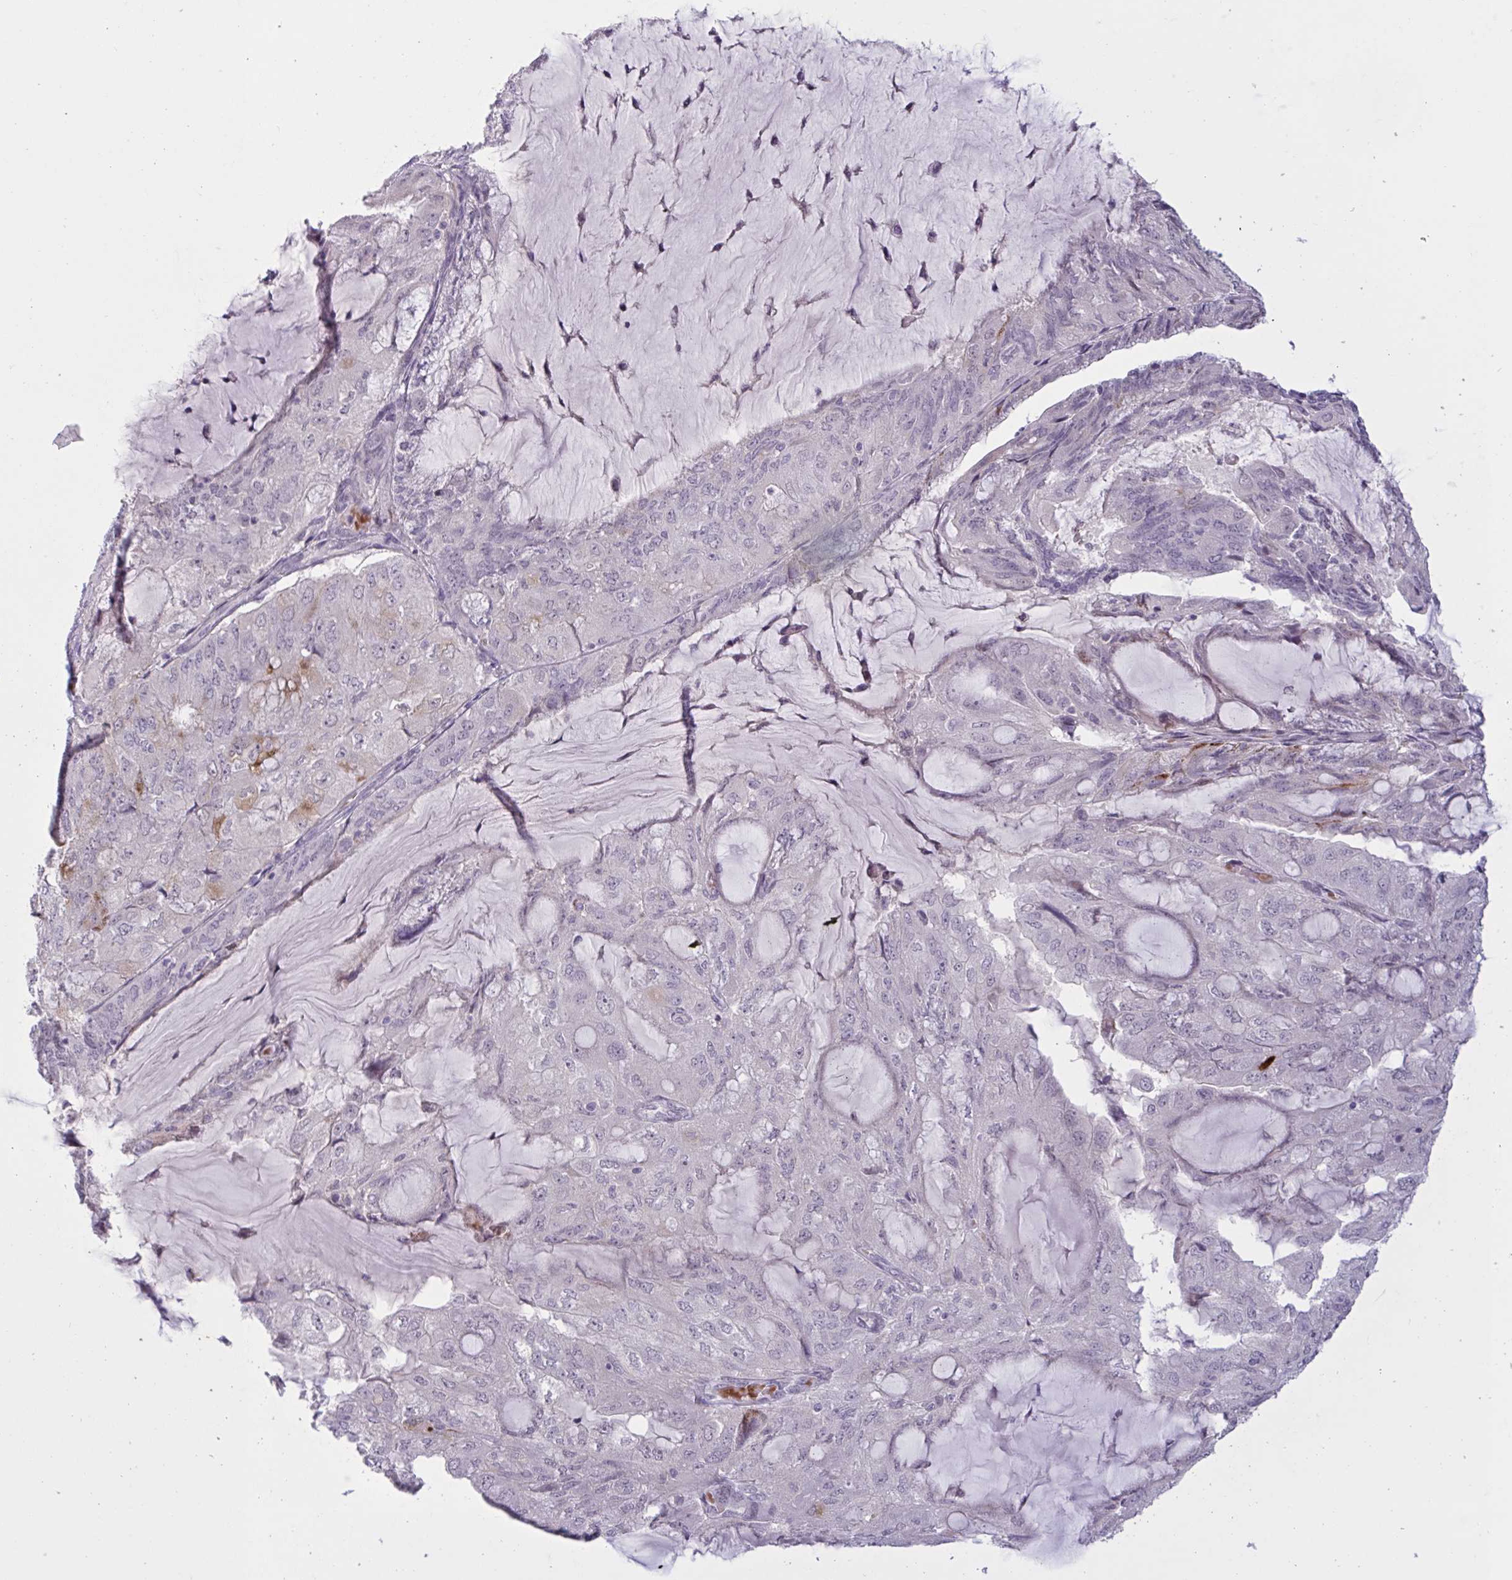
{"staining": {"intensity": "negative", "quantity": "none", "location": "none"}, "tissue": "endometrial cancer", "cell_type": "Tumor cells", "image_type": "cancer", "snomed": [{"axis": "morphology", "description": "Adenocarcinoma, NOS"}, {"axis": "topography", "description": "Endometrium"}], "caption": "Tumor cells are negative for protein expression in human adenocarcinoma (endometrial). (Brightfield microscopy of DAB (3,3'-diaminobenzidine) immunohistochemistry at high magnification).", "gene": "RFPL4B", "patient": {"sex": "female", "age": 81}}